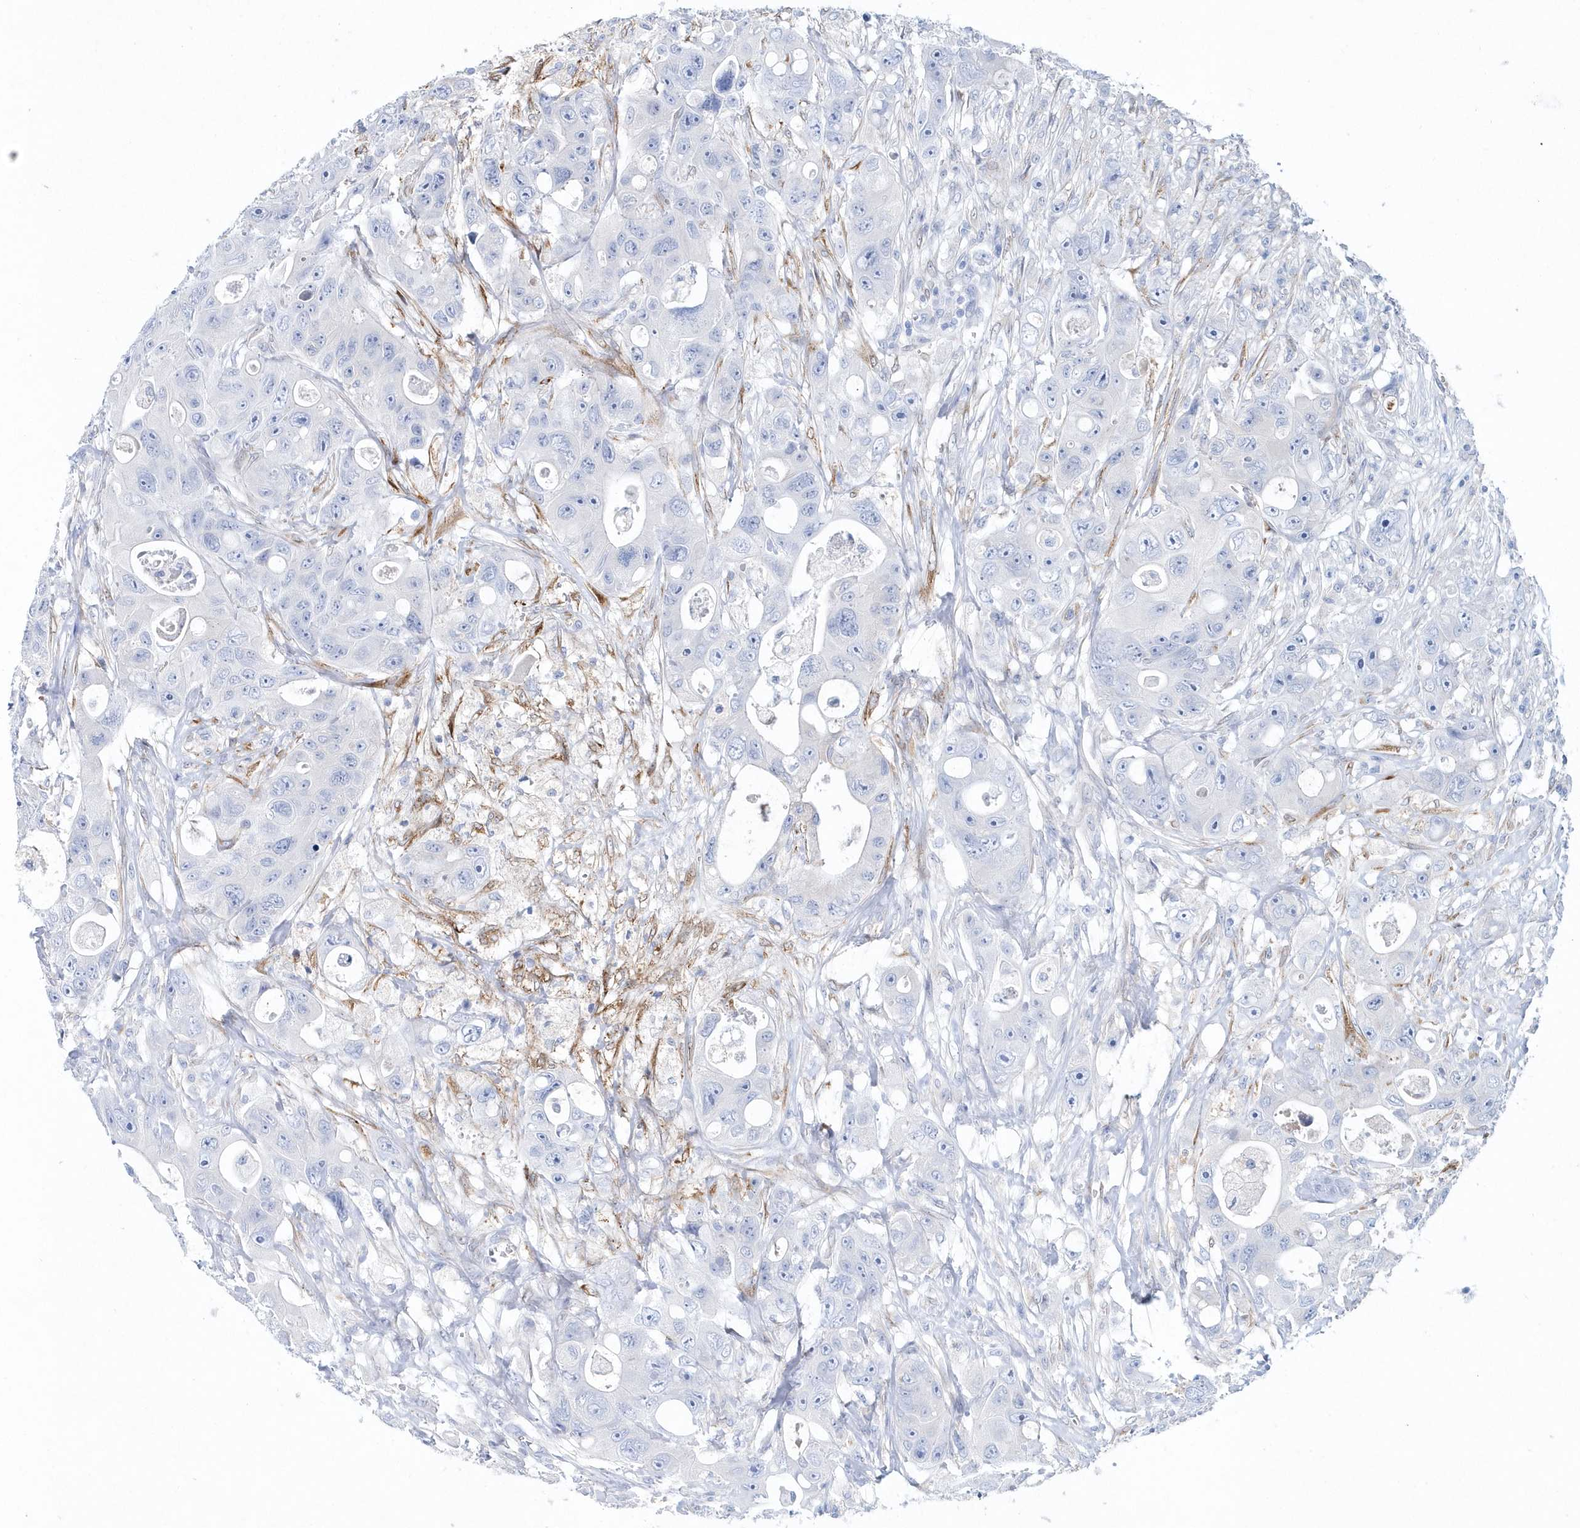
{"staining": {"intensity": "negative", "quantity": "none", "location": "none"}, "tissue": "colorectal cancer", "cell_type": "Tumor cells", "image_type": "cancer", "snomed": [{"axis": "morphology", "description": "Adenocarcinoma, NOS"}, {"axis": "topography", "description": "Colon"}], "caption": "There is no significant staining in tumor cells of adenocarcinoma (colorectal).", "gene": "SPINK7", "patient": {"sex": "female", "age": 46}}